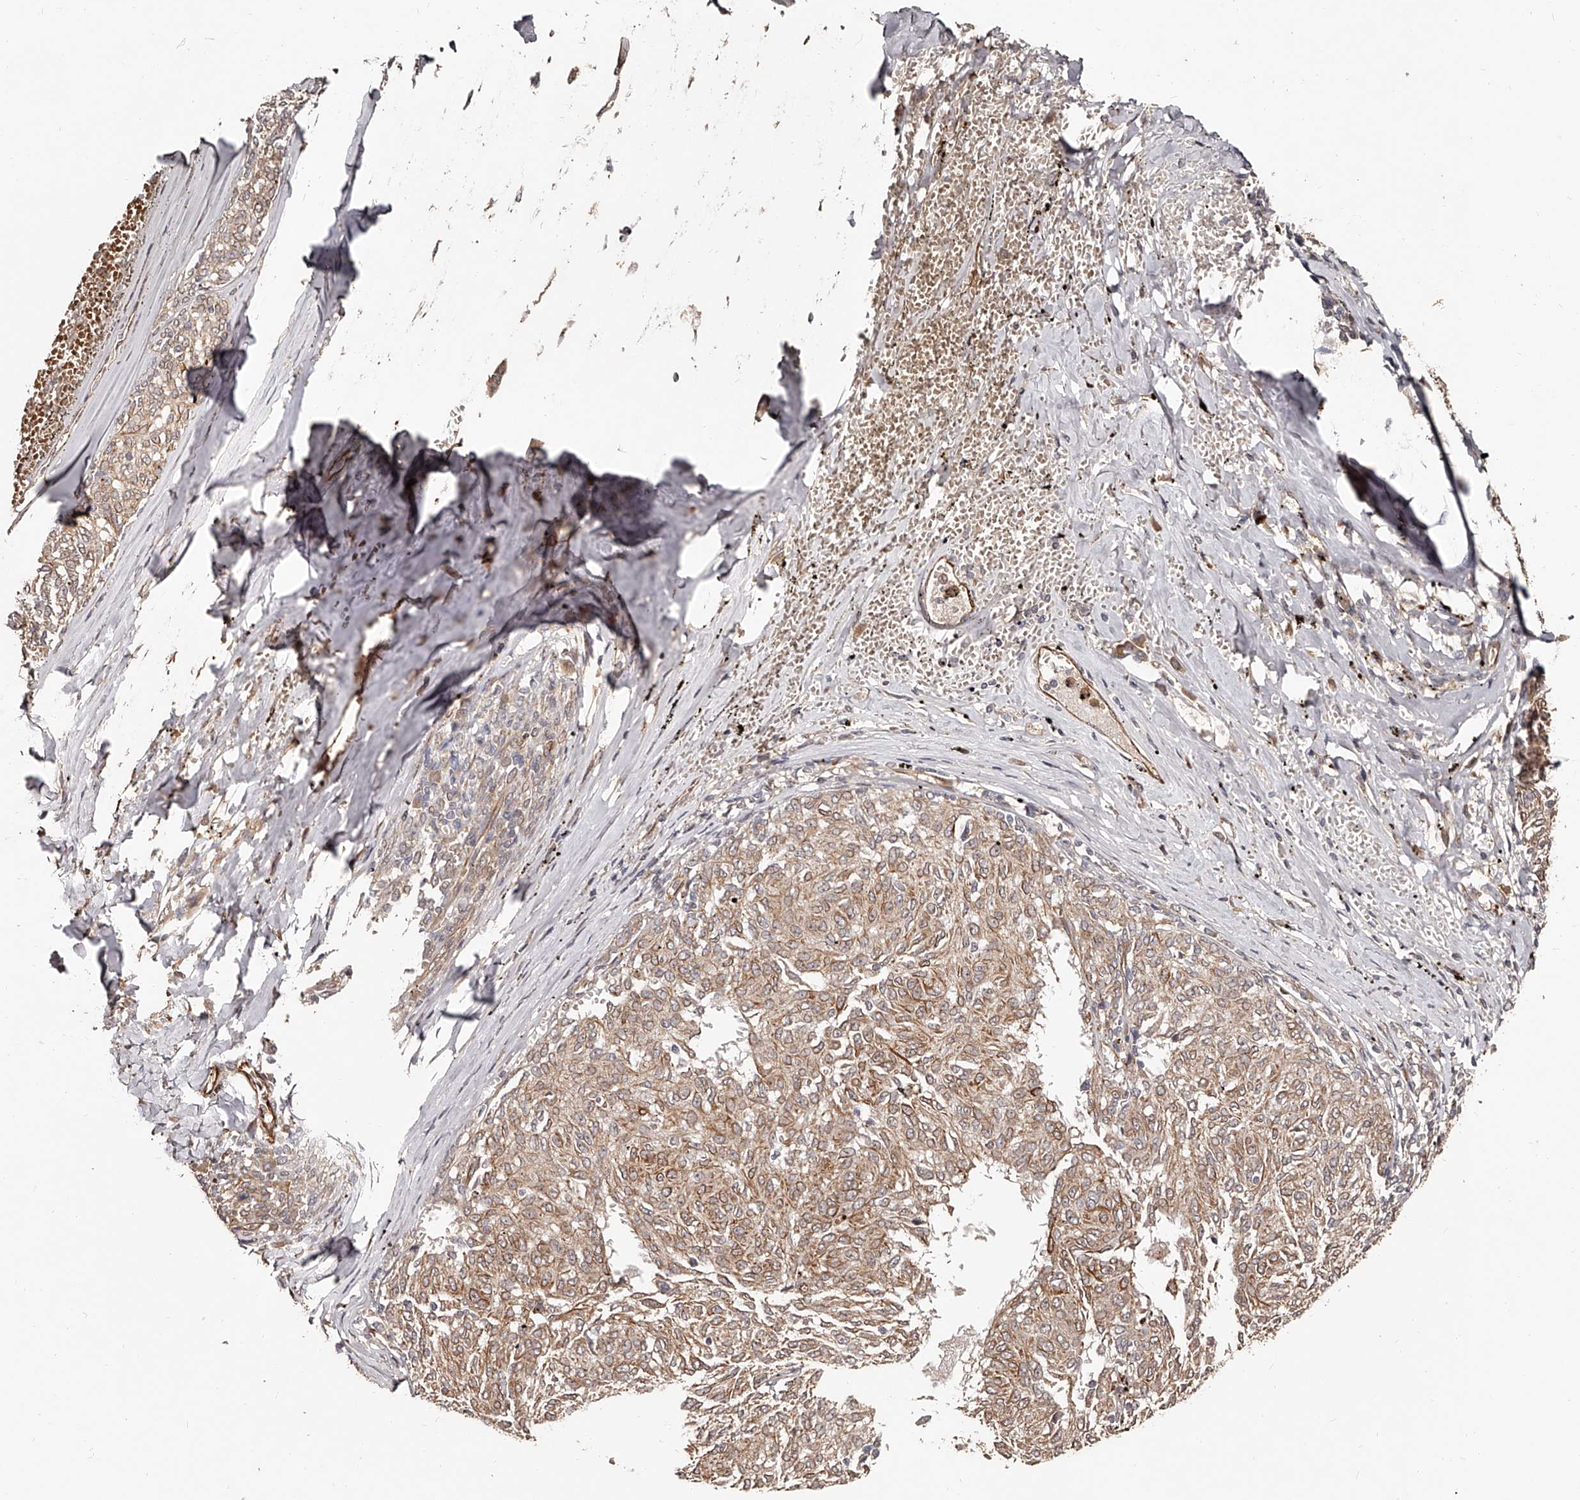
{"staining": {"intensity": "weak", "quantity": ">75%", "location": "cytoplasmic/membranous"}, "tissue": "melanoma", "cell_type": "Tumor cells", "image_type": "cancer", "snomed": [{"axis": "morphology", "description": "Malignant melanoma, NOS"}, {"axis": "topography", "description": "Skin"}], "caption": "Protein analysis of malignant melanoma tissue reveals weak cytoplasmic/membranous staining in approximately >75% of tumor cells. (Brightfield microscopy of DAB IHC at high magnification).", "gene": "URGCP", "patient": {"sex": "female", "age": 72}}